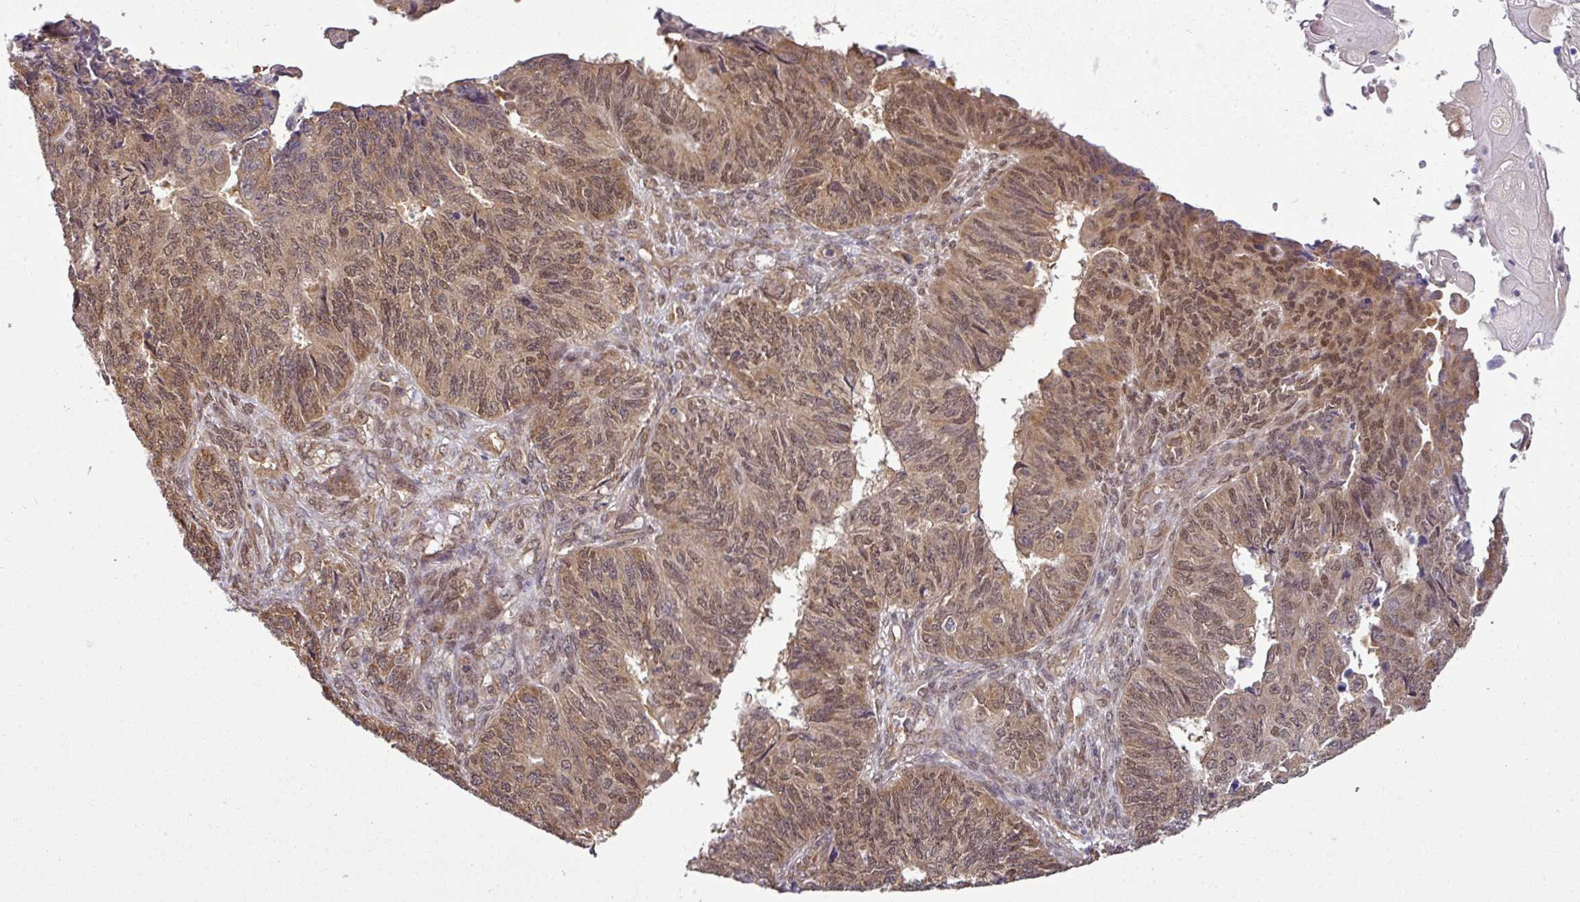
{"staining": {"intensity": "moderate", "quantity": ">75%", "location": "cytoplasmic/membranous,nuclear"}, "tissue": "endometrial cancer", "cell_type": "Tumor cells", "image_type": "cancer", "snomed": [{"axis": "morphology", "description": "Adenocarcinoma, NOS"}, {"axis": "topography", "description": "Endometrium"}], "caption": "Moderate cytoplasmic/membranous and nuclear expression for a protein is appreciated in about >75% of tumor cells of endometrial cancer (adenocarcinoma) using IHC.", "gene": "RBM4B", "patient": {"sex": "female", "age": 32}}